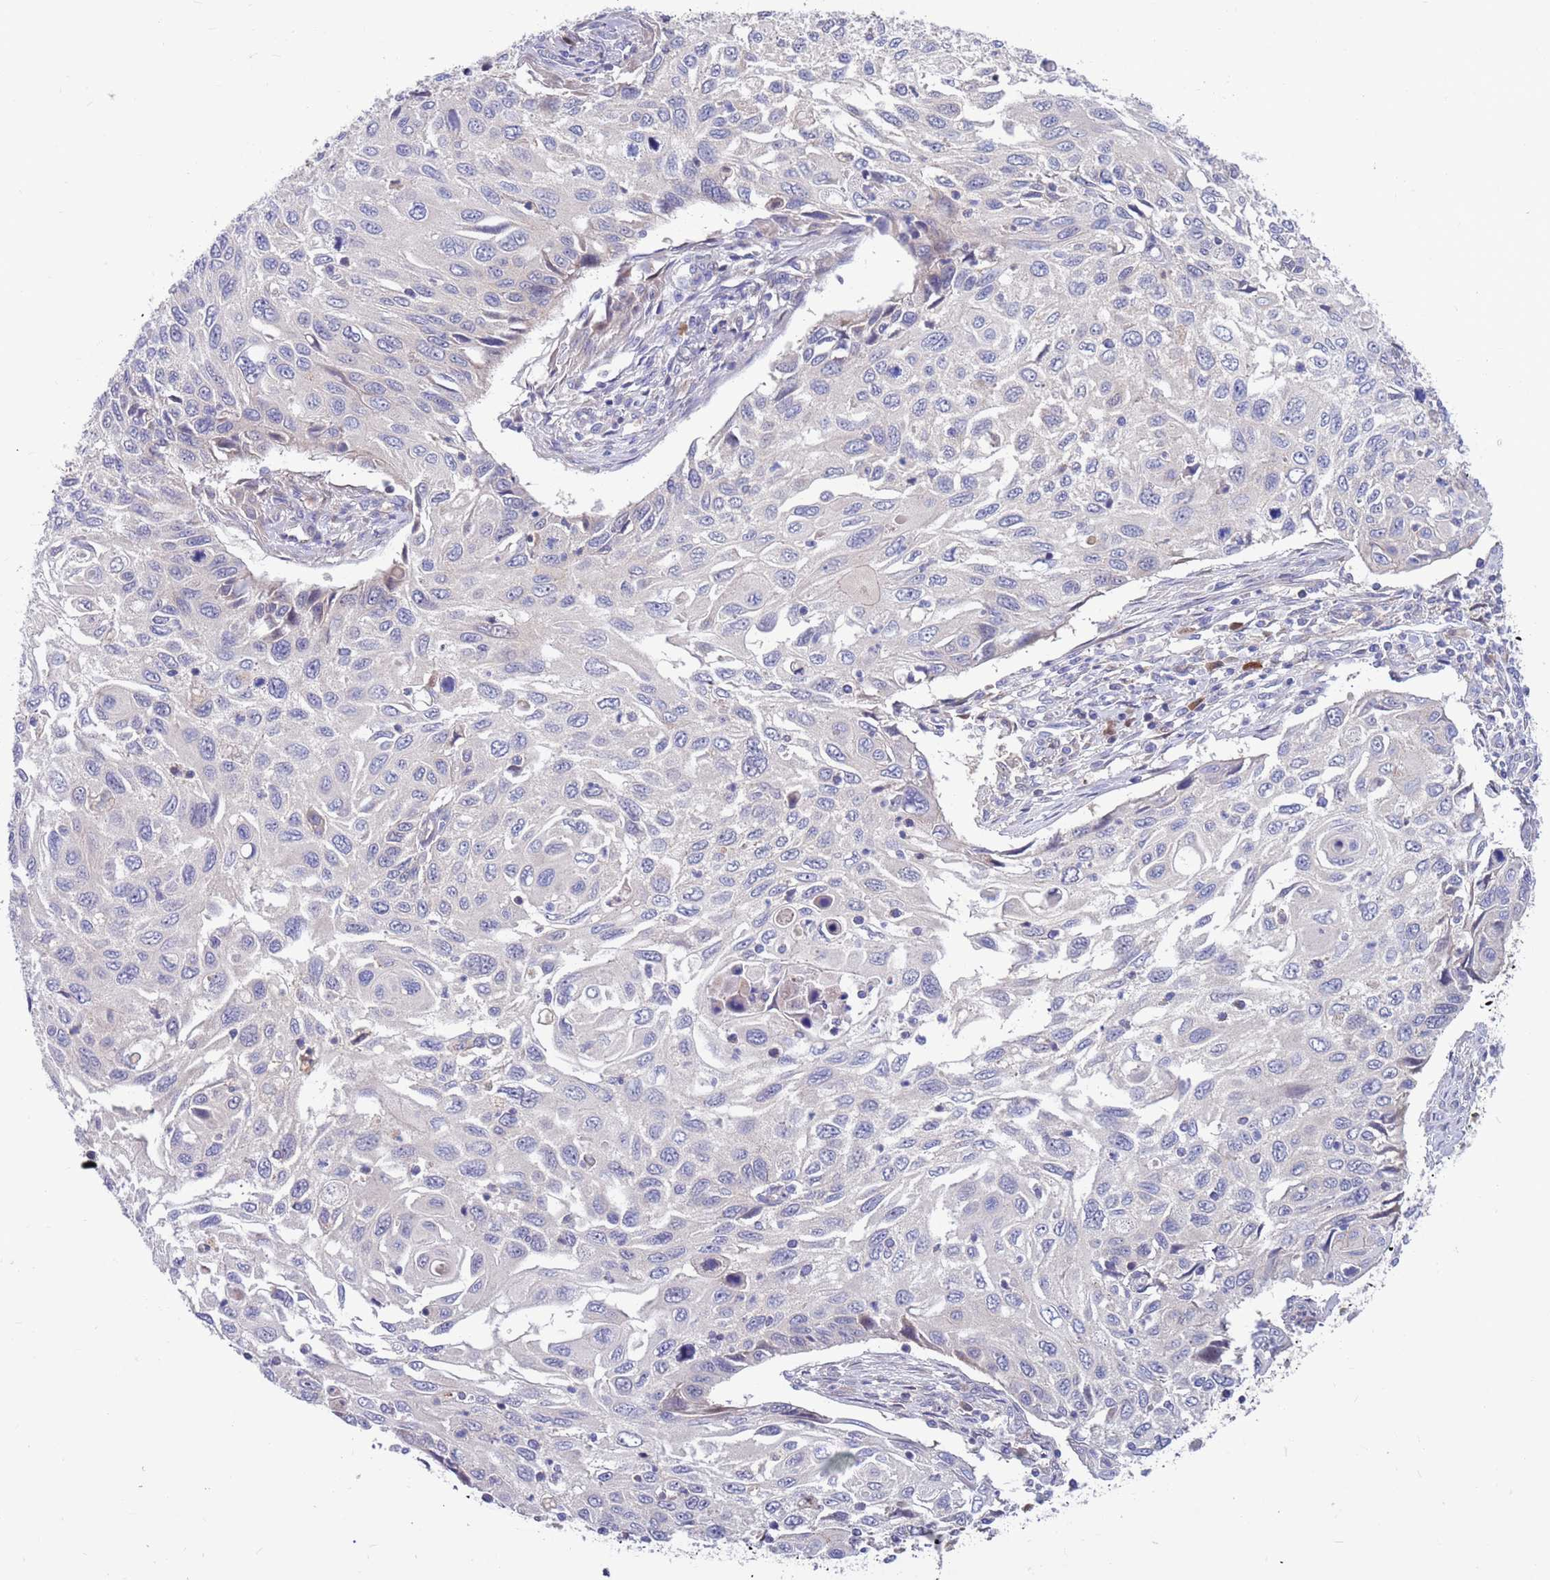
{"staining": {"intensity": "negative", "quantity": "none", "location": "none"}, "tissue": "cervical cancer", "cell_type": "Tumor cells", "image_type": "cancer", "snomed": [{"axis": "morphology", "description": "Squamous cell carcinoma, NOS"}, {"axis": "topography", "description": "Cervix"}], "caption": "The IHC histopathology image has no significant positivity in tumor cells of cervical cancer tissue.", "gene": "KLHL29", "patient": {"sex": "female", "age": 70}}